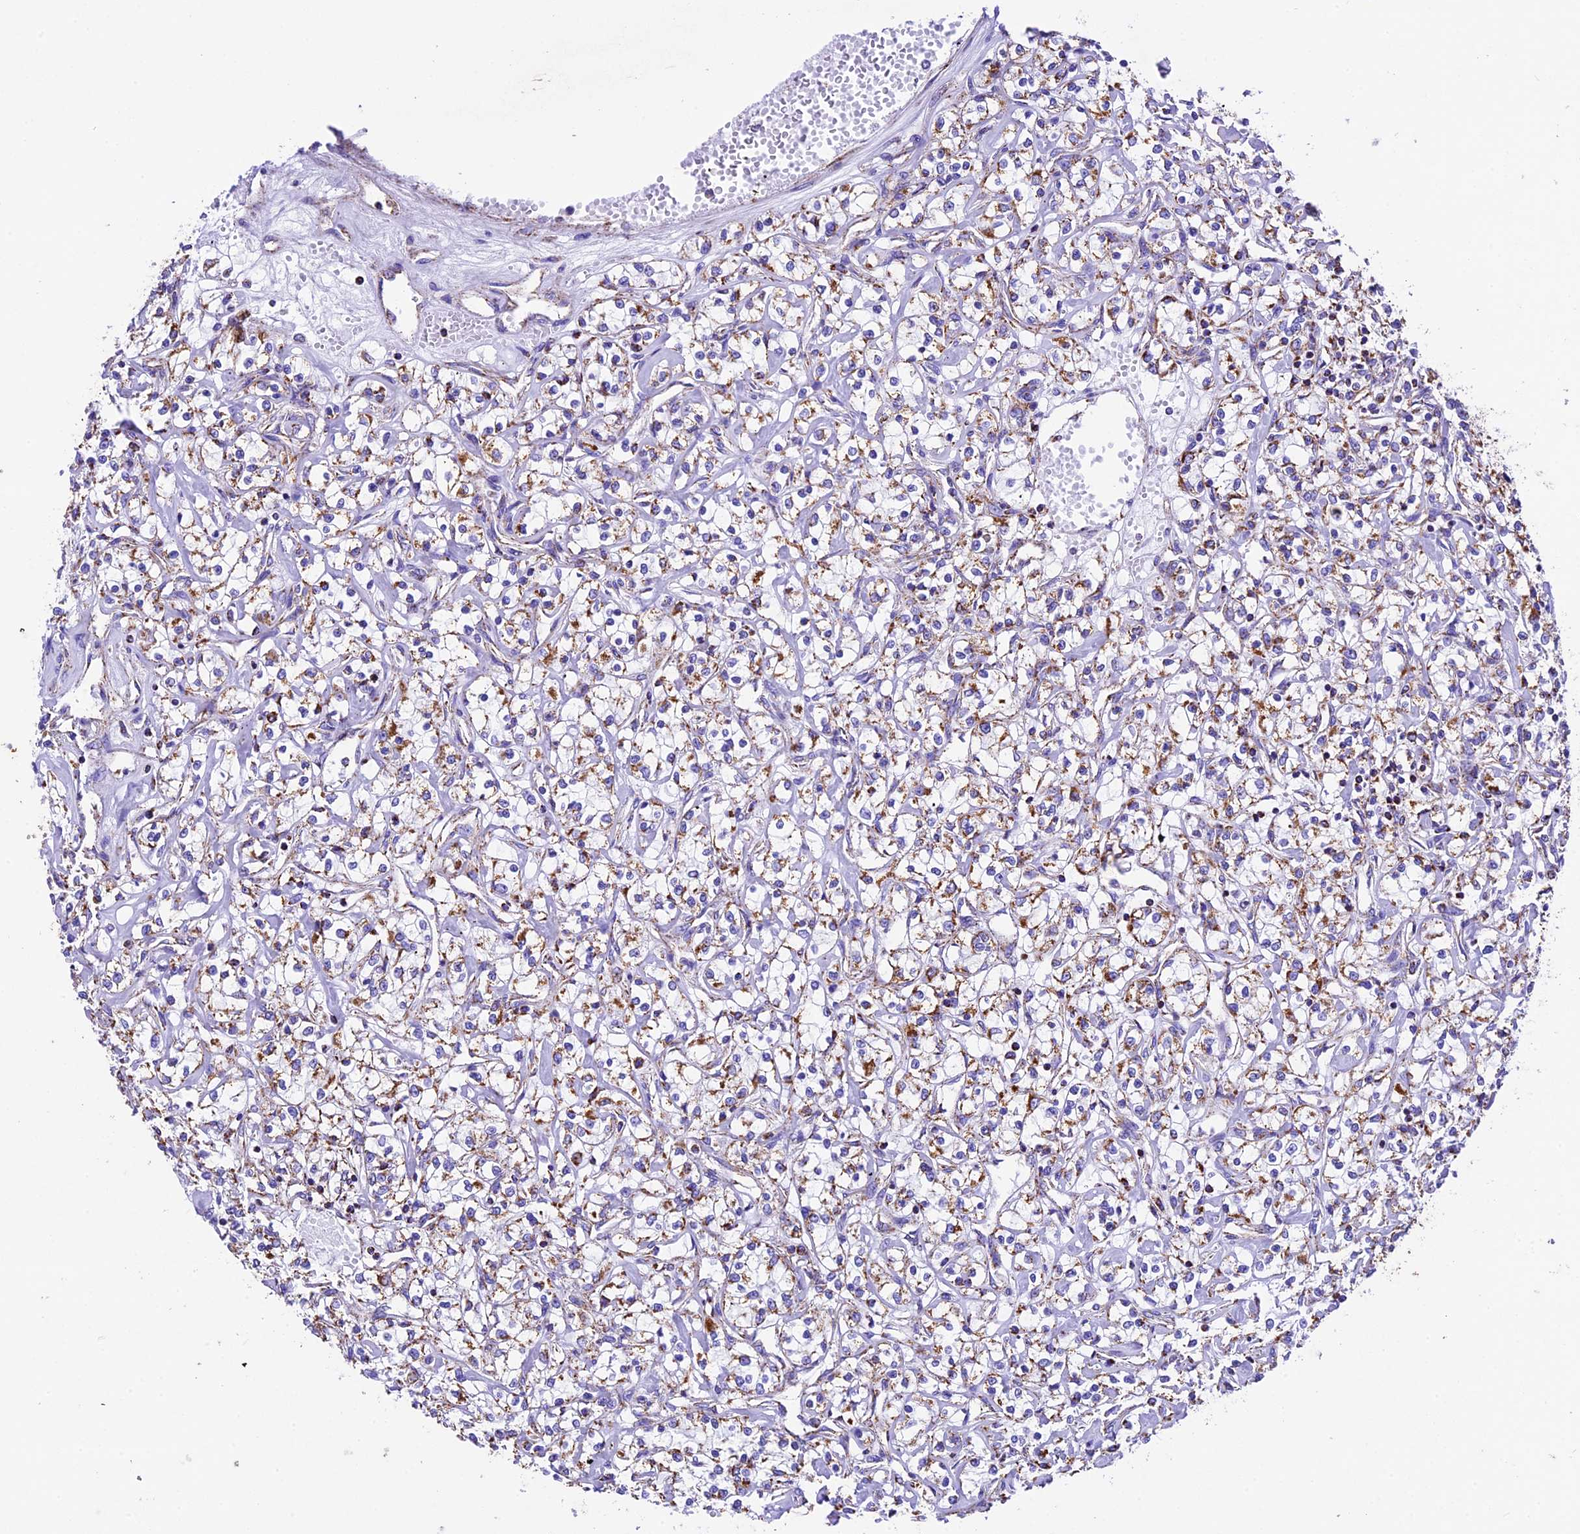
{"staining": {"intensity": "strong", "quantity": "25%-75%", "location": "cytoplasmic/membranous"}, "tissue": "renal cancer", "cell_type": "Tumor cells", "image_type": "cancer", "snomed": [{"axis": "morphology", "description": "Adenocarcinoma, NOS"}, {"axis": "topography", "description": "Kidney"}], "caption": "Immunohistochemical staining of renal cancer (adenocarcinoma) shows strong cytoplasmic/membranous protein positivity in approximately 25%-75% of tumor cells.", "gene": "DCAF5", "patient": {"sex": "female", "age": 59}}